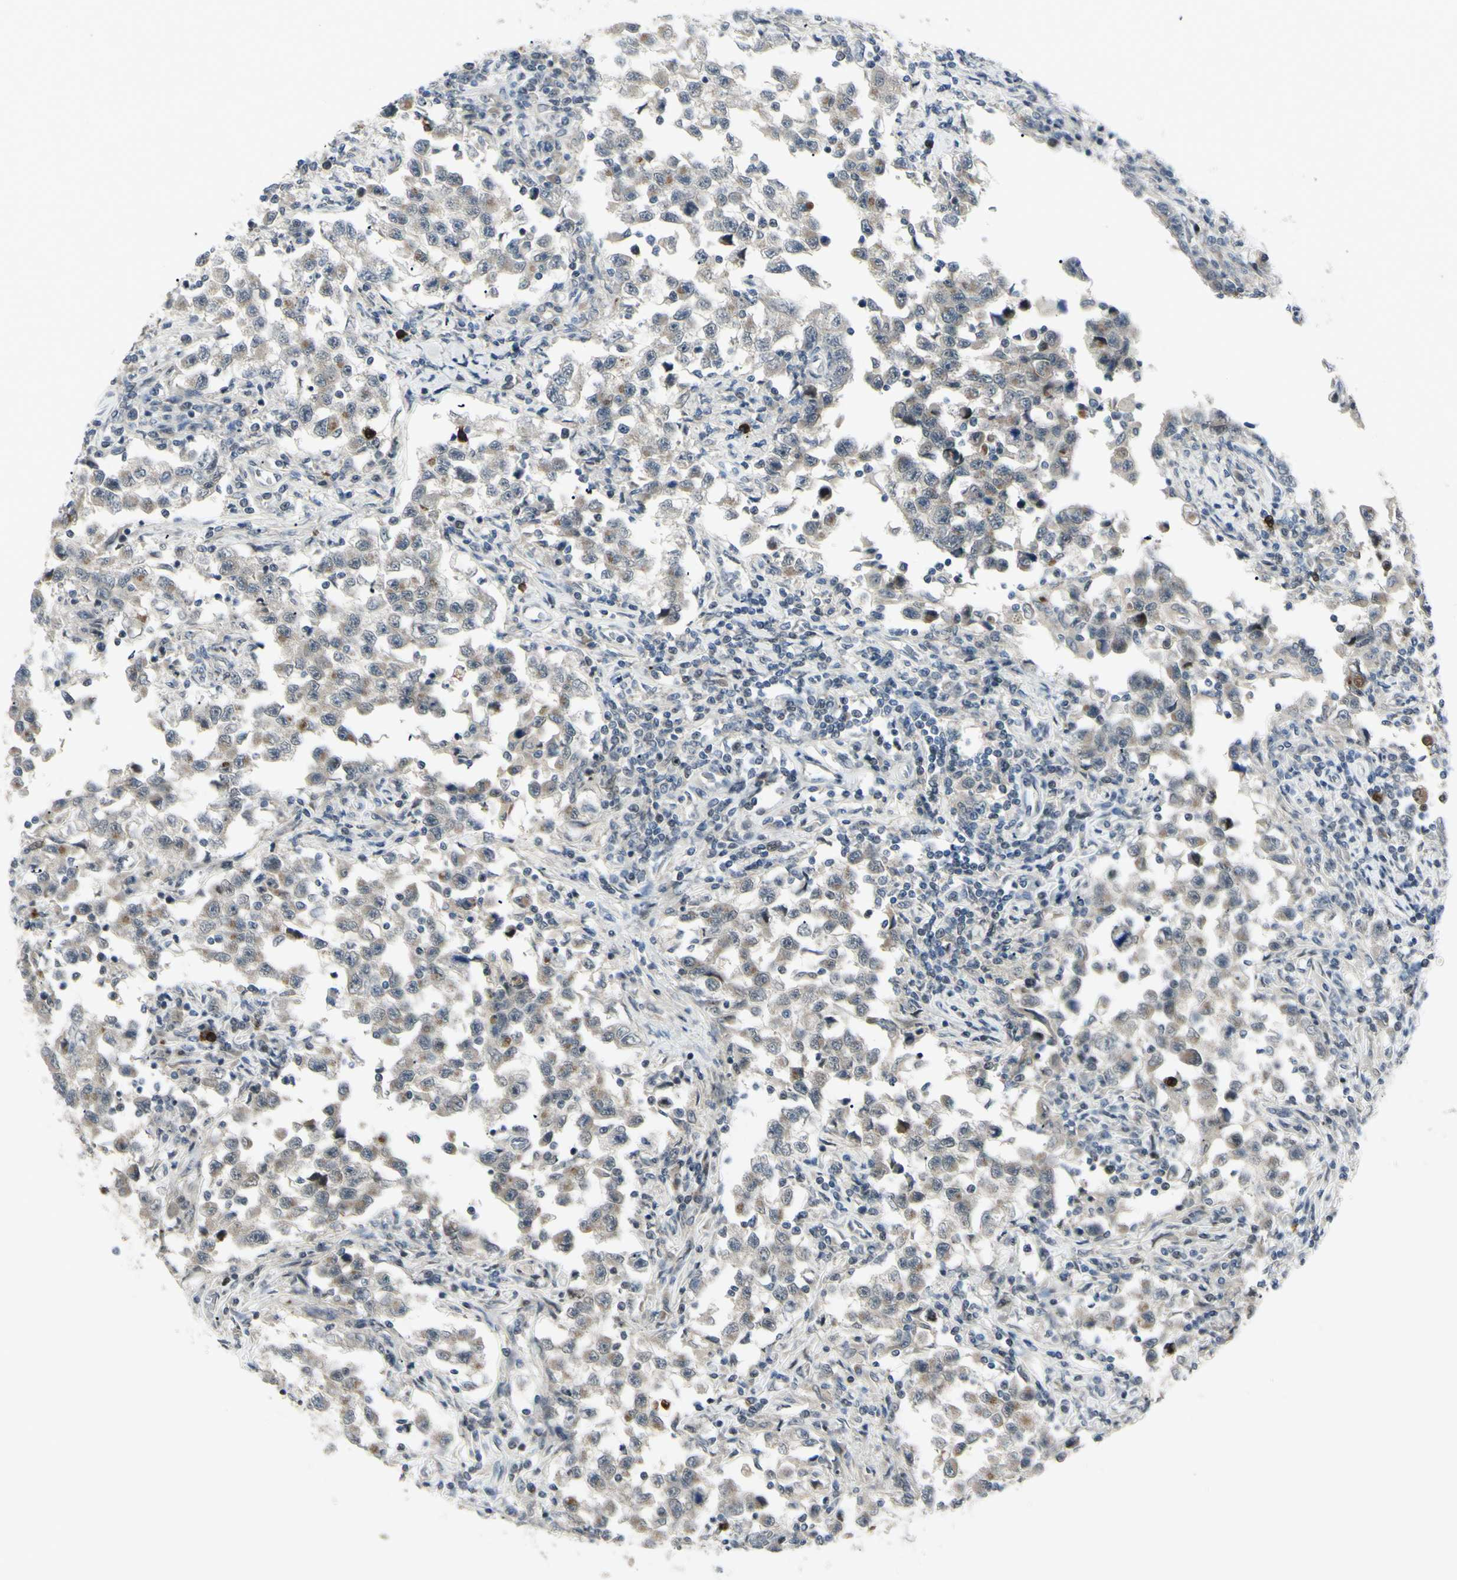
{"staining": {"intensity": "weak", "quantity": "25%-75%", "location": "cytoplasmic/membranous"}, "tissue": "testis cancer", "cell_type": "Tumor cells", "image_type": "cancer", "snomed": [{"axis": "morphology", "description": "Carcinoma, Embryonal, NOS"}, {"axis": "topography", "description": "Testis"}], "caption": "Immunohistochemical staining of human testis cancer reveals weak cytoplasmic/membranous protein positivity in about 25%-75% of tumor cells. The protein is shown in brown color, while the nuclei are stained blue.", "gene": "ETNK1", "patient": {"sex": "male", "age": 21}}